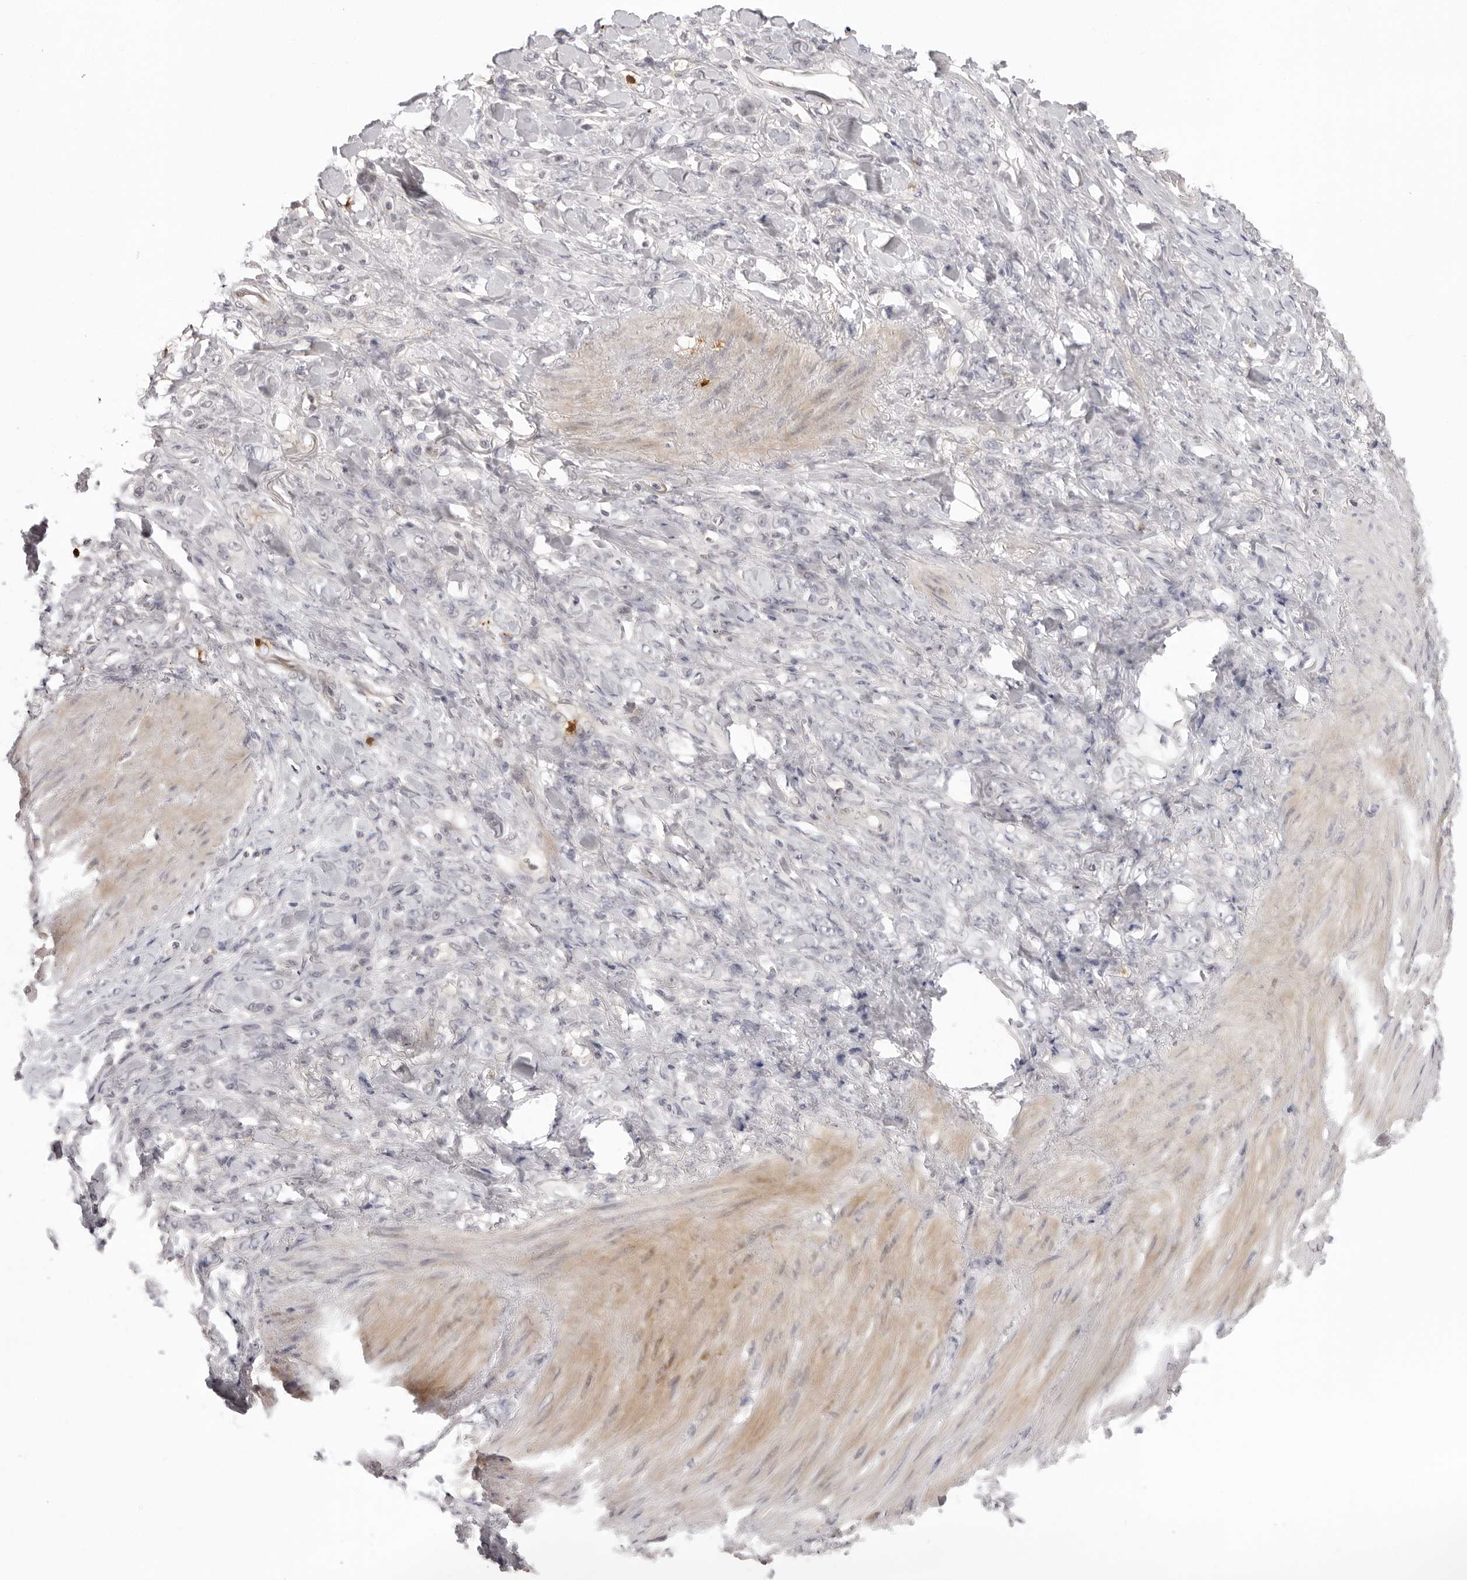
{"staining": {"intensity": "negative", "quantity": "none", "location": "none"}, "tissue": "stomach cancer", "cell_type": "Tumor cells", "image_type": "cancer", "snomed": [{"axis": "morphology", "description": "Normal tissue, NOS"}, {"axis": "morphology", "description": "Adenocarcinoma, NOS"}, {"axis": "topography", "description": "Stomach"}], "caption": "High magnification brightfield microscopy of adenocarcinoma (stomach) stained with DAB (brown) and counterstained with hematoxylin (blue): tumor cells show no significant staining.", "gene": "STRADB", "patient": {"sex": "male", "age": 82}}